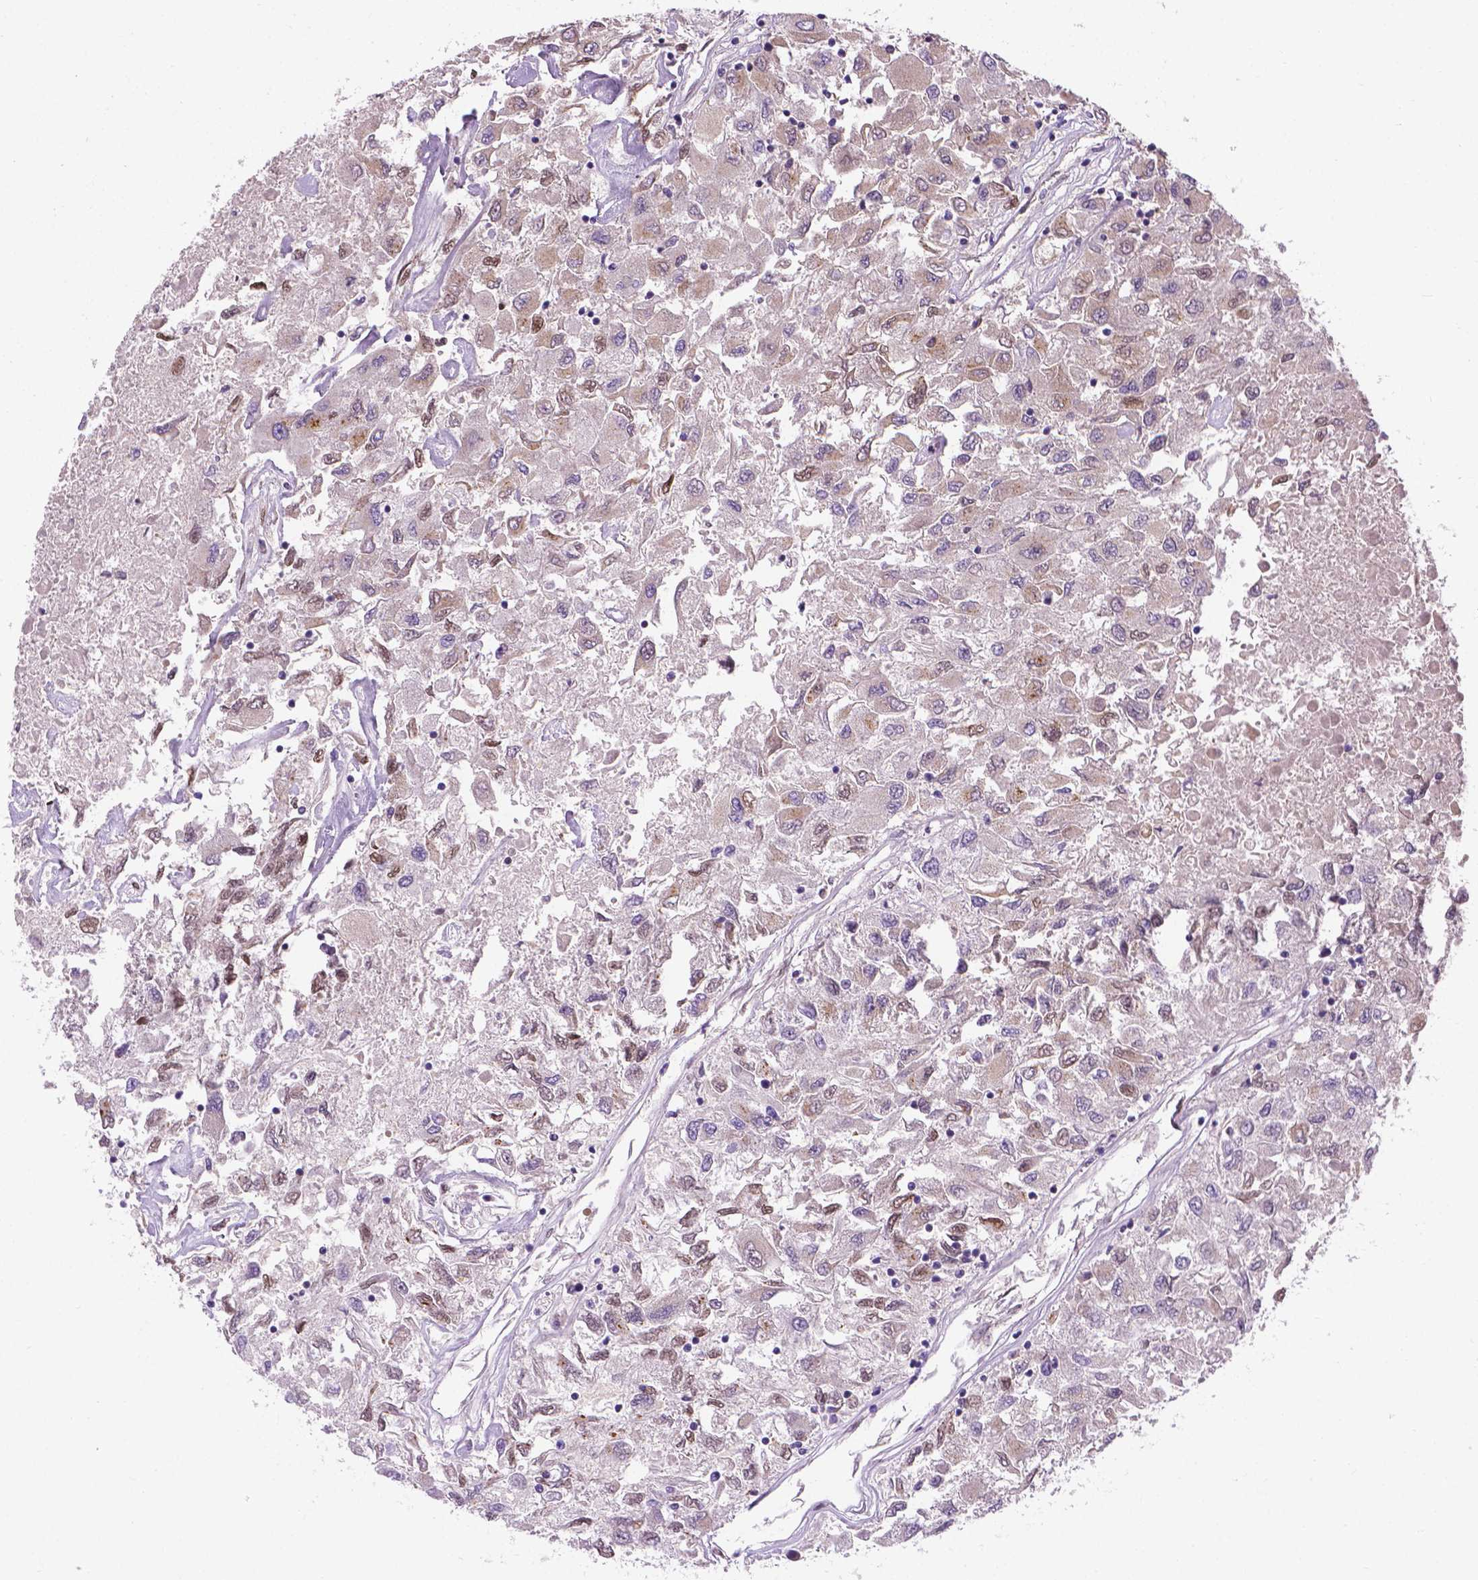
{"staining": {"intensity": "negative", "quantity": "none", "location": "none"}, "tissue": "renal cancer", "cell_type": "Tumor cells", "image_type": "cancer", "snomed": [{"axis": "morphology", "description": "Adenocarcinoma, NOS"}, {"axis": "topography", "description": "Kidney"}], "caption": "High magnification brightfield microscopy of renal cancer stained with DAB (brown) and counterstained with hematoxylin (blue): tumor cells show no significant staining. Nuclei are stained in blue.", "gene": "IRF6", "patient": {"sex": "female", "age": 76}}